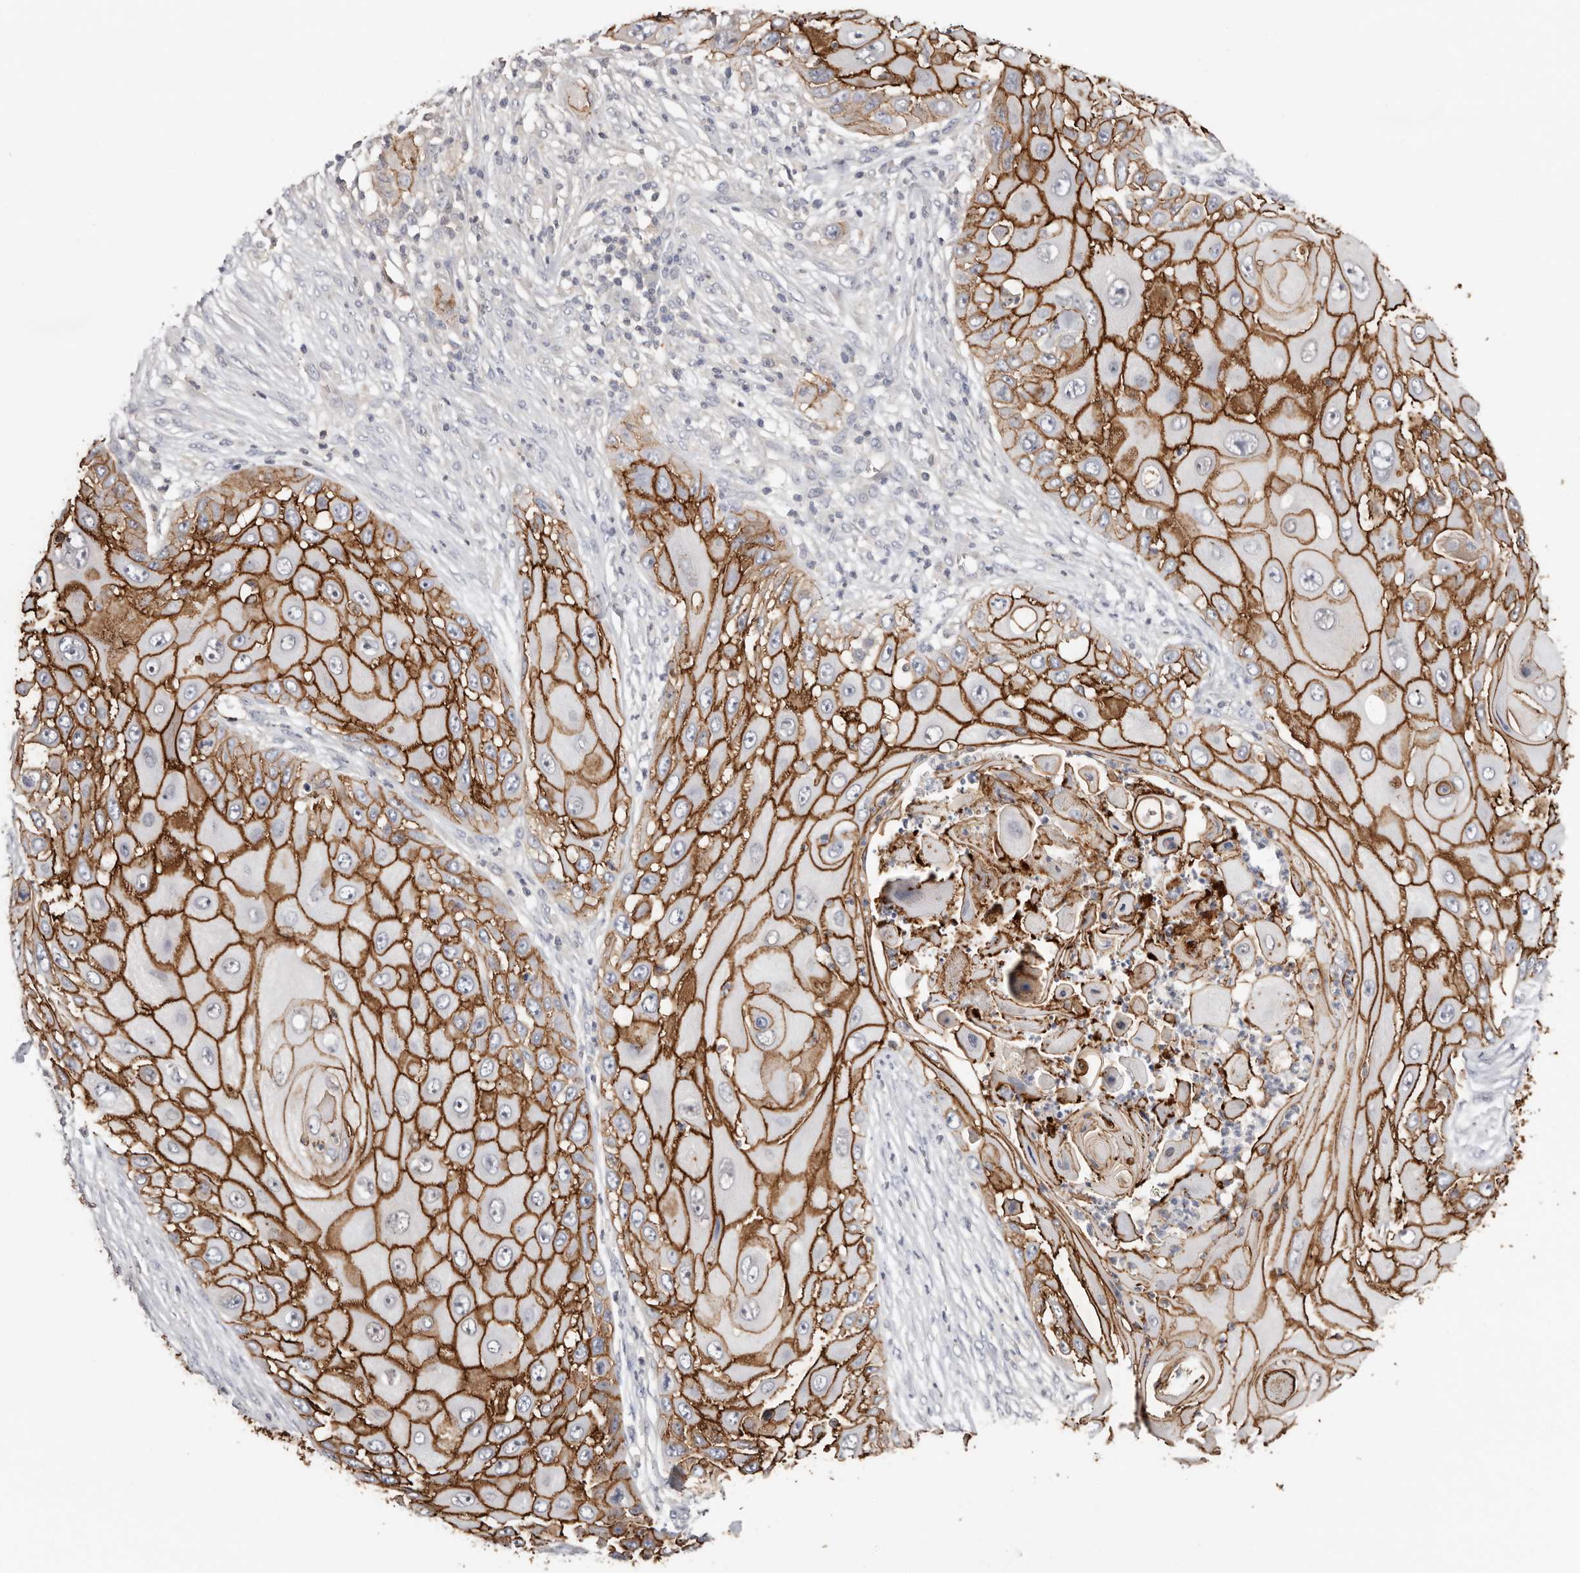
{"staining": {"intensity": "strong", "quantity": "25%-75%", "location": "cytoplasmic/membranous"}, "tissue": "skin cancer", "cell_type": "Tumor cells", "image_type": "cancer", "snomed": [{"axis": "morphology", "description": "Squamous cell carcinoma, NOS"}, {"axis": "topography", "description": "Skin"}], "caption": "A high amount of strong cytoplasmic/membranous staining is appreciated in about 25%-75% of tumor cells in skin squamous cell carcinoma tissue.", "gene": "S100A14", "patient": {"sex": "female", "age": 44}}